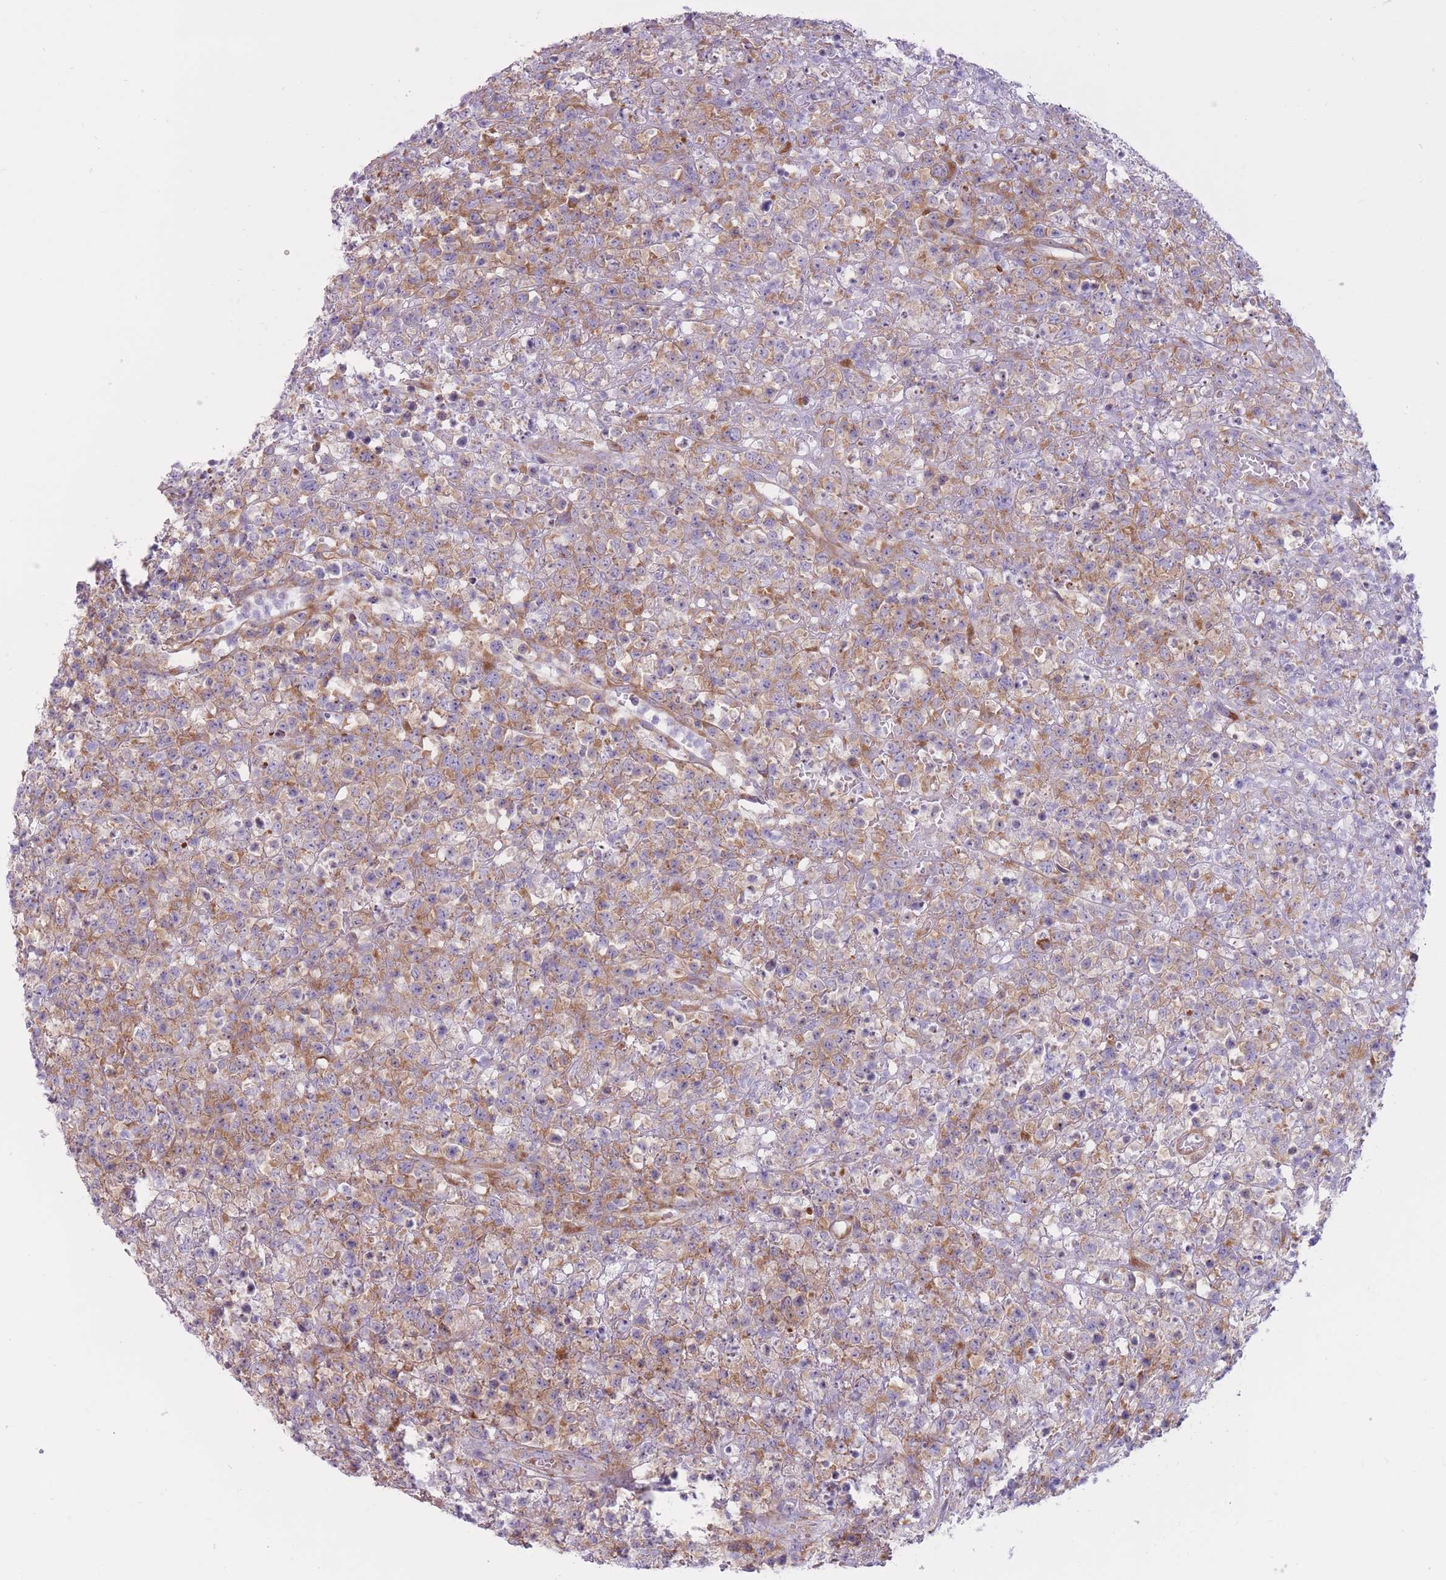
{"staining": {"intensity": "moderate", "quantity": ">75%", "location": "cytoplasmic/membranous"}, "tissue": "lymphoma", "cell_type": "Tumor cells", "image_type": "cancer", "snomed": [{"axis": "morphology", "description": "Malignant lymphoma, non-Hodgkin's type, High grade"}, {"axis": "topography", "description": "Colon"}], "caption": "Tumor cells show moderate cytoplasmic/membranous staining in approximately >75% of cells in high-grade malignant lymphoma, non-Hodgkin's type.", "gene": "RPL18", "patient": {"sex": "female", "age": 53}}